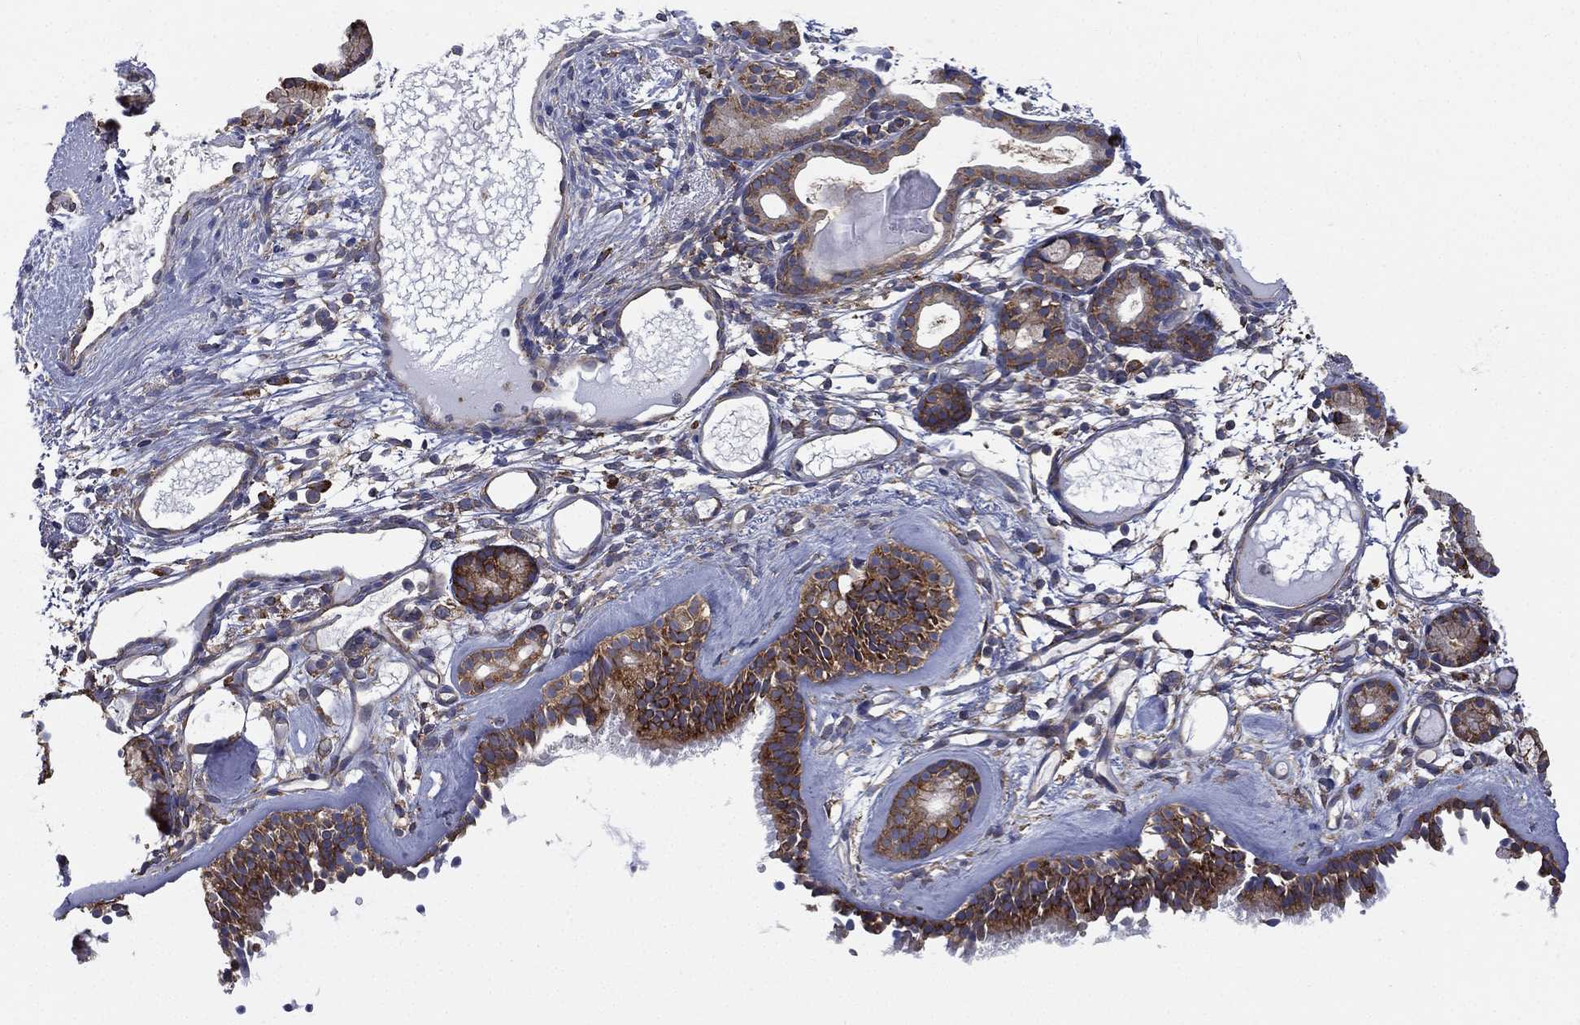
{"staining": {"intensity": "strong", "quantity": "25%-75%", "location": "cytoplasmic/membranous"}, "tissue": "nasopharynx", "cell_type": "Respiratory epithelial cells", "image_type": "normal", "snomed": [{"axis": "morphology", "description": "Normal tissue, NOS"}, {"axis": "topography", "description": "Nasopharynx"}], "caption": "Respiratory epithelial cells display strong cytoplasmic/membranous staining in approximately 25%-75% of cells in unremarkable nasopharynx. Ihc stains the protein of interest in brown and the nuclei are stained blue.", "gene": "FARSA", "patient": {"sex": "female", "age": 81}}